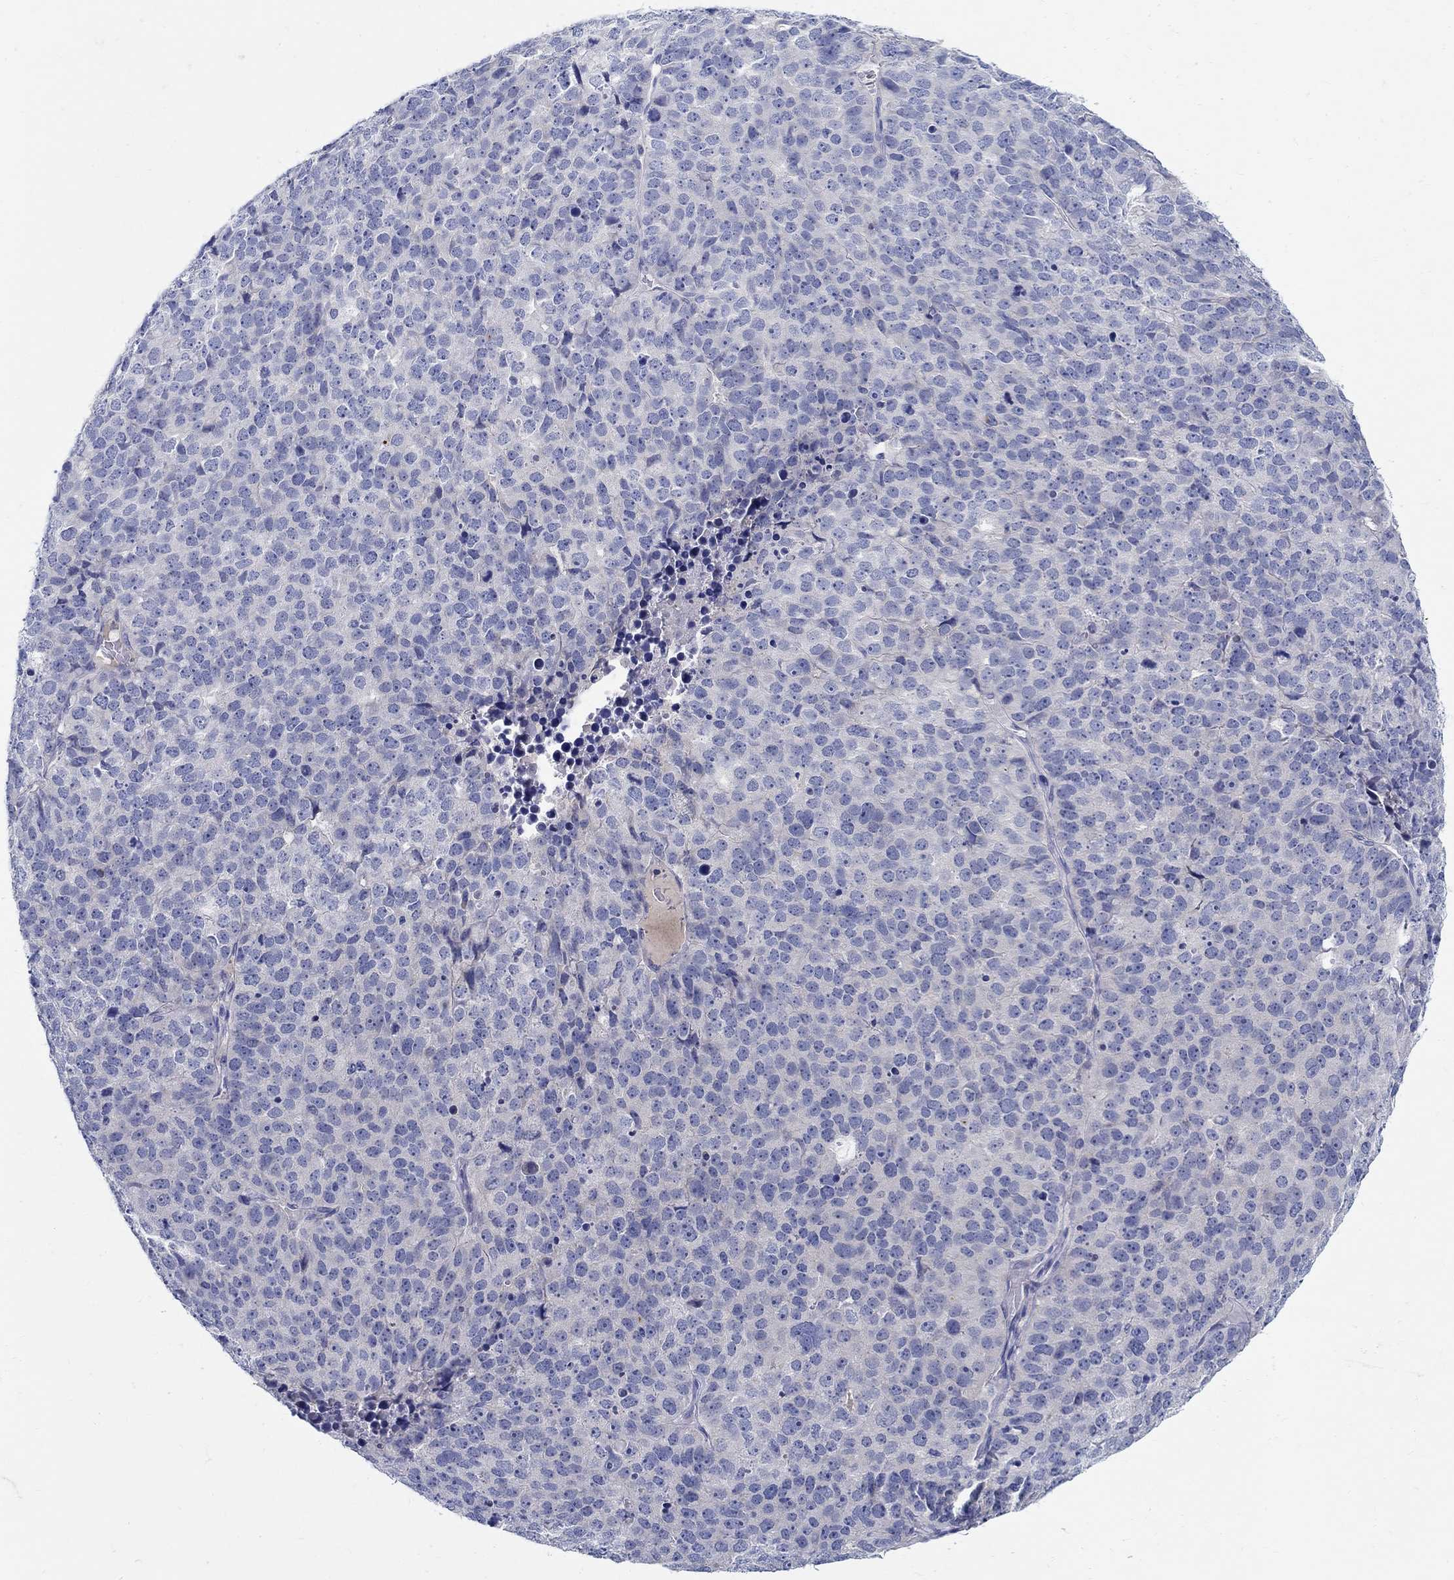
{"staining": {"intensity": "negative", "quantity": "none", "location": "none"}, "tissue": "stomach cancer", "cell_type": "Tumor cells", "image_type": "cancer", "snomed": [{"axis": "morphology", "description": "Adenocarcinoma, NOS"}, {"axis": "topography", "description": "Stomach"}], "caption": "High magnification brightfield microscopy of stomach cancer stained with DAB (3,3'-diaminobenzidine) (brown) and counterstained with hematoxylin (blue): tumor cells show no significant staining.", "gene": "CRYGD", "patient": {"sex": "male", "age": 69}}